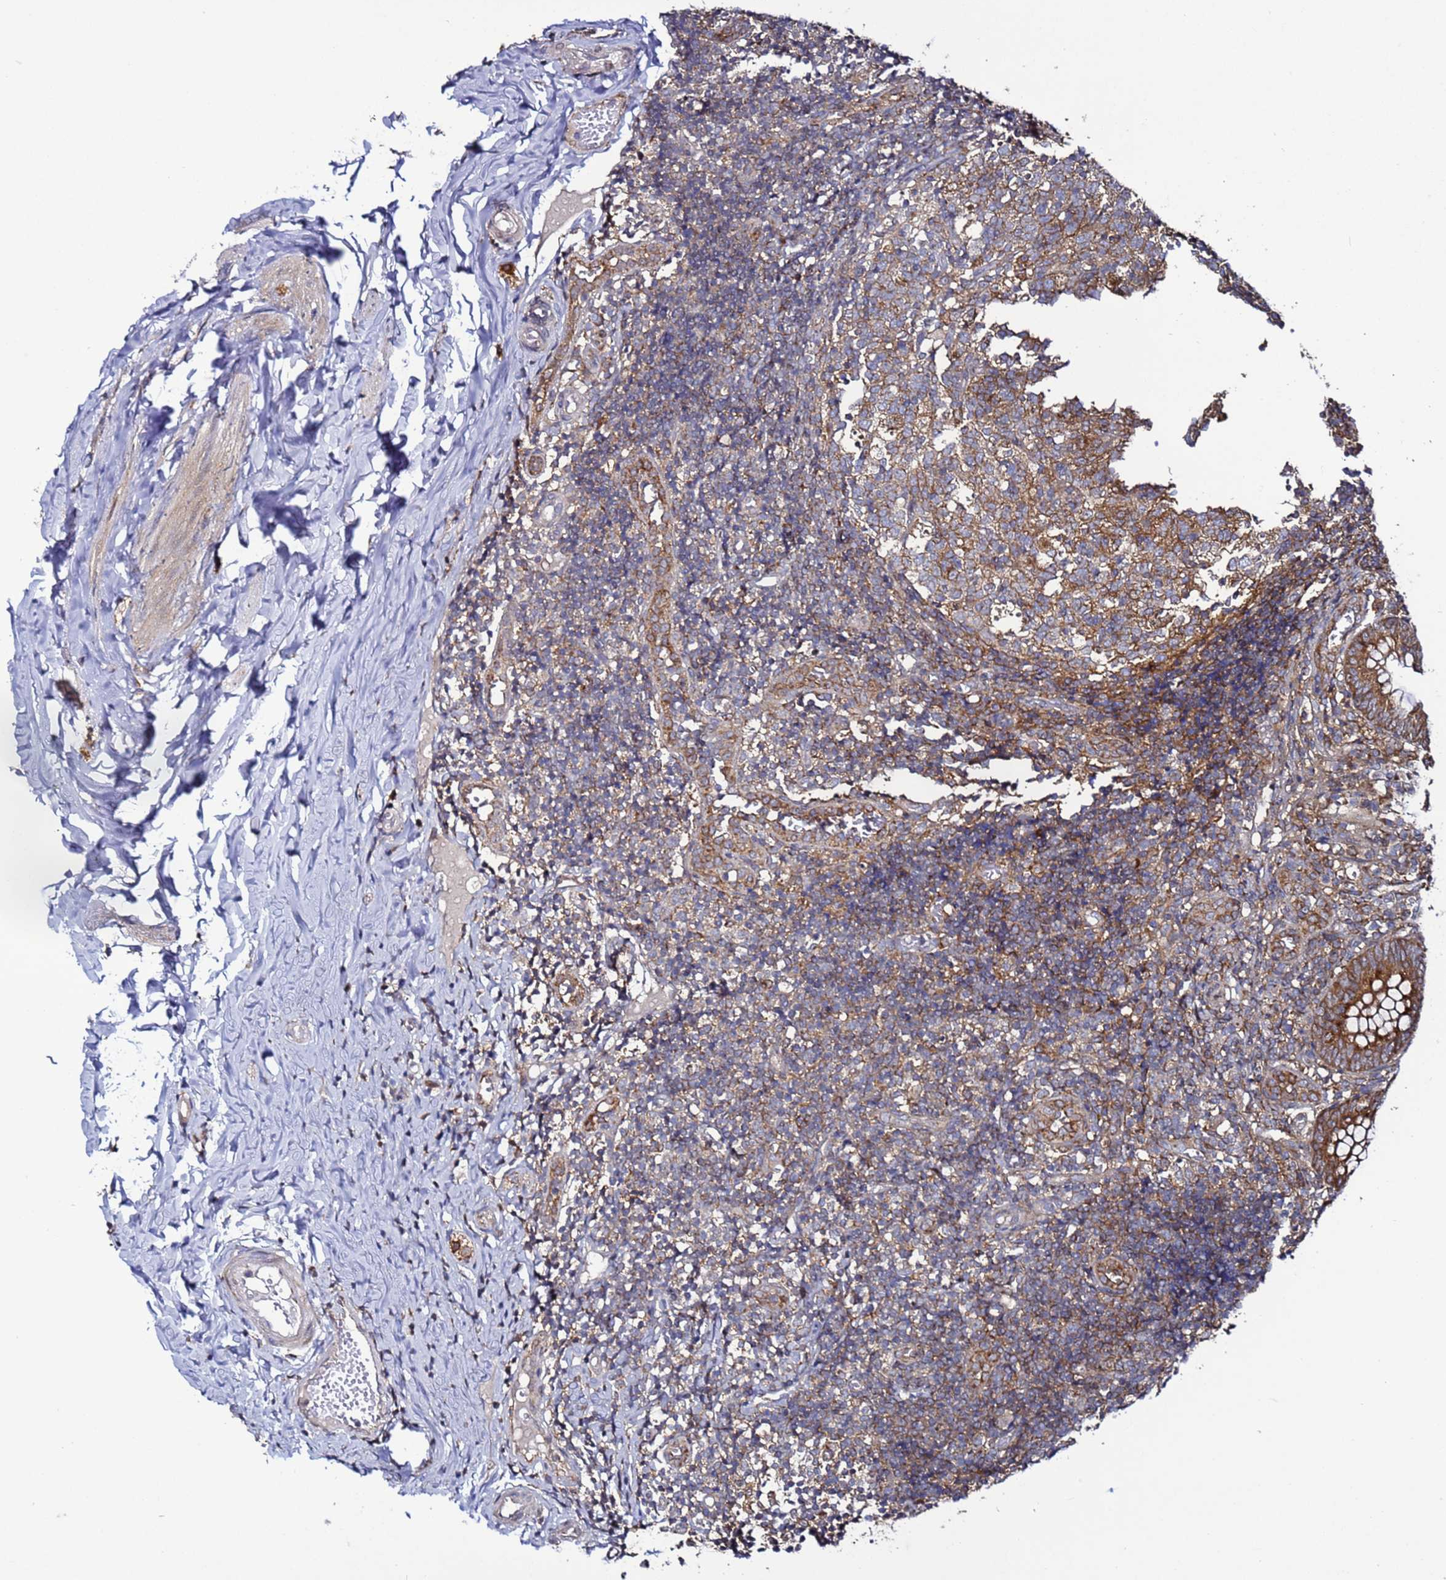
{"staining": {"intensity": "strong", "quantity": ">75%", "location": "cytoplasmic/membranous"}, "tissue": "appendix", "cell_type": "Glandular cells", "image_type": "normal", "snomed": [{"axis": "morphology", "description": "Normal tissue, NOS"}, {"axis": "topography", "description": "Appendix"}], "caption": "Immunohistochemical staining of benign appendix demonstrates strong cytoplasmic/membranous protein expression in approximately >75% of glandular cells. The staining is performed using DAB (3,3'-diaminobenzidine) brown chromogen to label protein expression. The nuclei are counter-stained blue using hematoxylin.", "gene": "TMEM176B", "patient": {"sex": "male", "age": 8}}